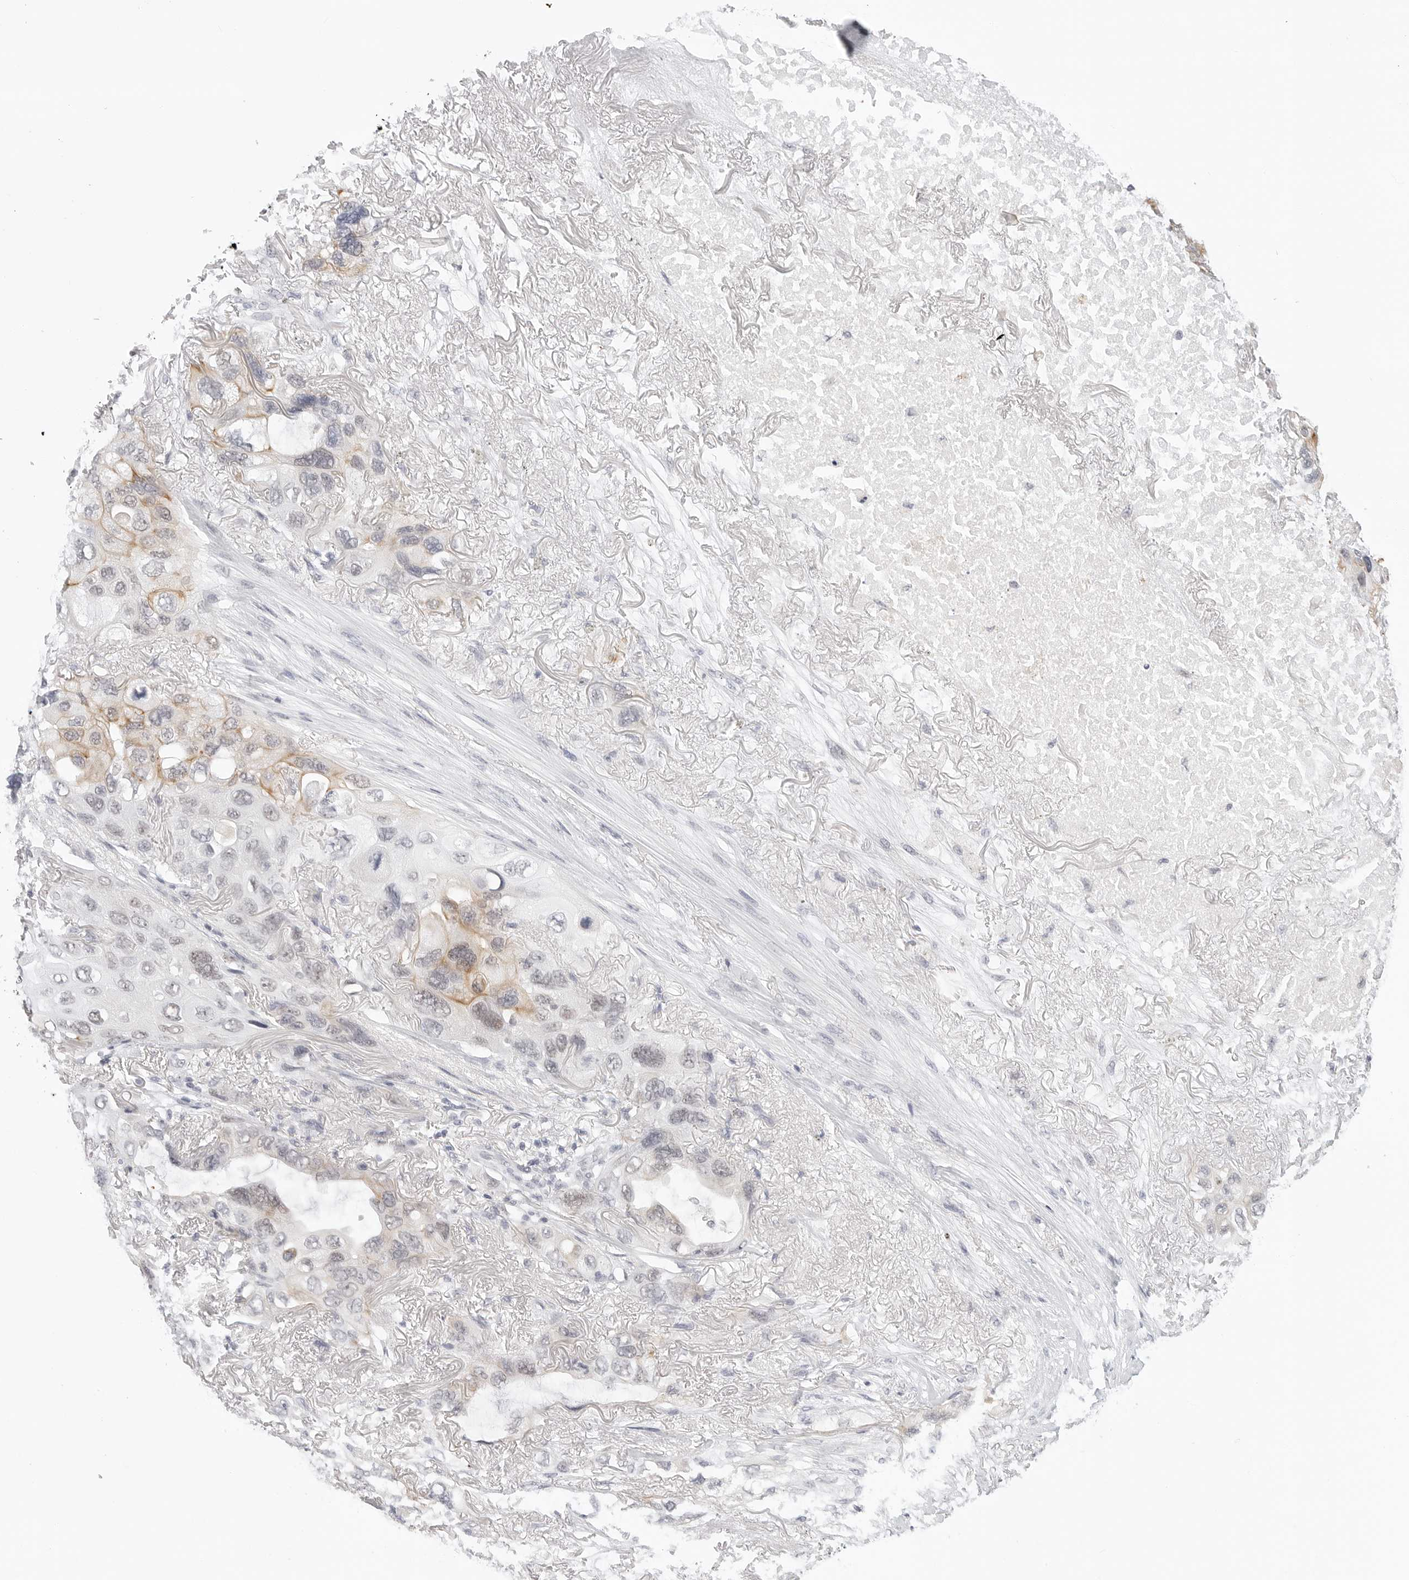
{"staining": {"intensity": "moderate", "quantity": "<25%", "location": "cytoplasmic/membranous"}, "tissue": "lung cancer", "cell_type": "Tumor cells", "image_type": "cancer", "snomed": [{"axis": "morphology", "description": "Squamous cell carcinoma, NOS"}, {"axis": "topography", "description": "Lung"}], "caption": "IHC (DAB) staining of lung cancer displays moderate cytoplasmic/membranous protein staining in about <25% of tumor cells.", "gene": "TSEN2", "patient": {"sex": "female", "age": 73}}